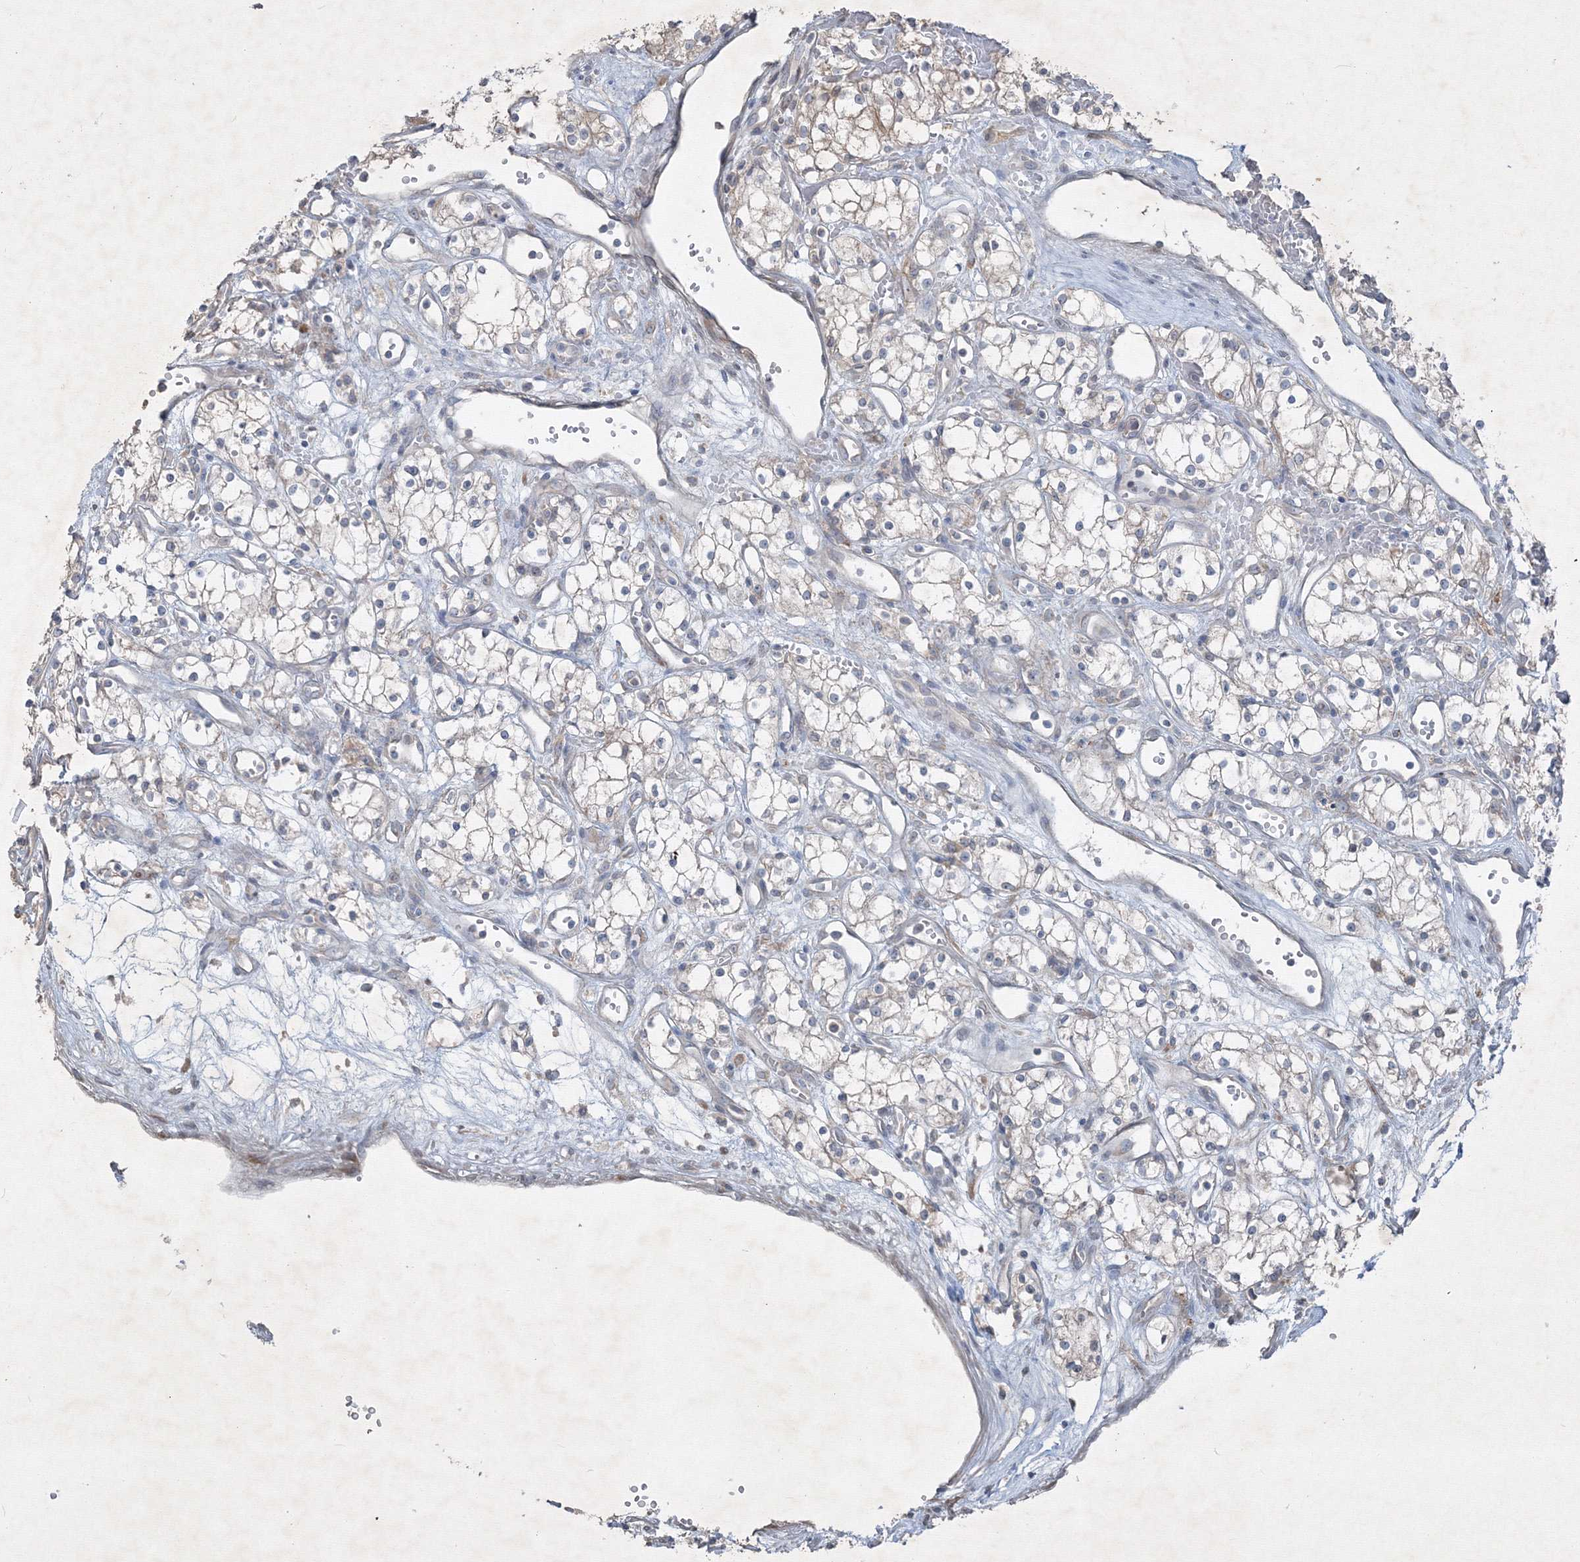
{"staining": {"intensity": "weak", "quantity": "<25%", "location": "cytoplasmic/membranous"}, "tissue": "renal cancer", "cell_type": "Tumor cells", "image_type": "cancer", "snomed": [{"axis": "morphology", "description": "Adenocarcinoma, NOS"}, {"axis": "topography", "description": "Kidney"}], "caption": "The micrograph shows no staining of tumor cells in renal cancer (adenocarcinoma).", "gene": "IFNAR1", "patient": {"sex": "male", "age": 59}}